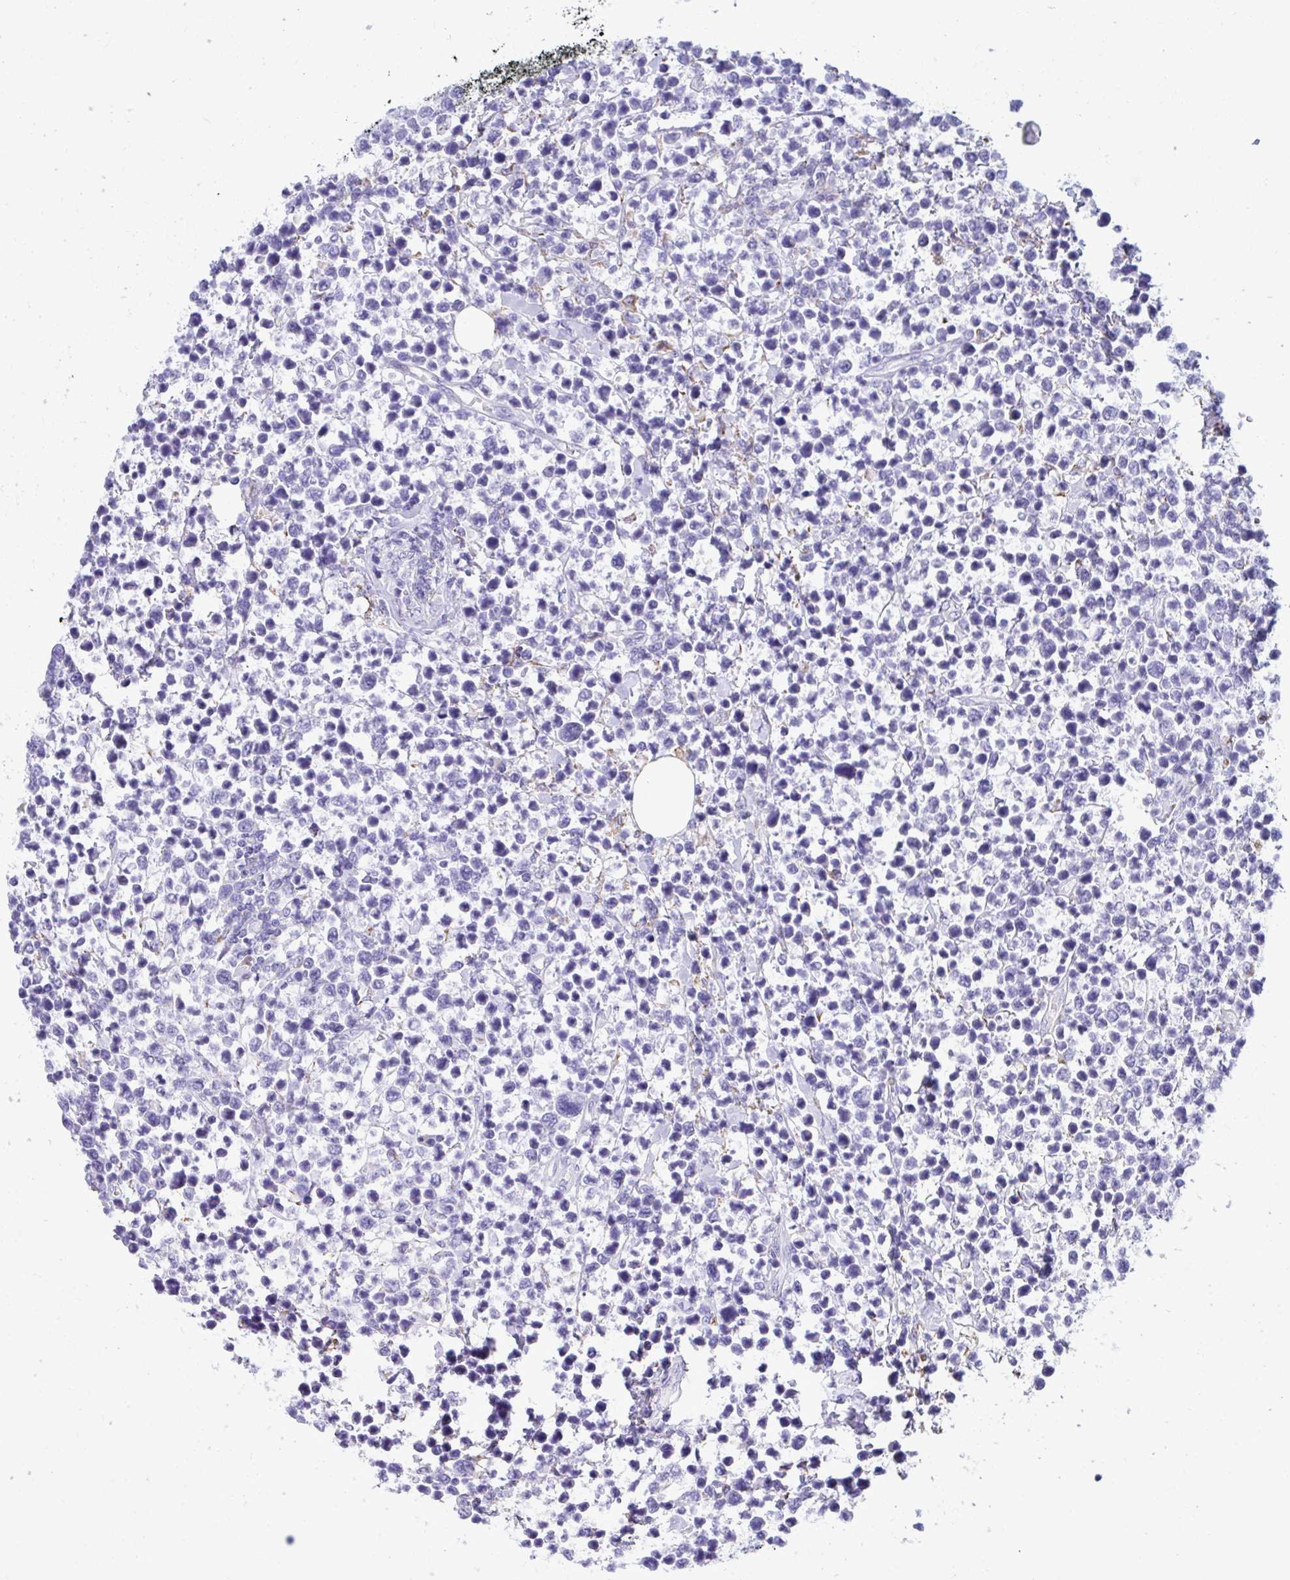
{"staining": {"intensity": "negative", "quantity": "none", "location": "none"}, "tissue": "lymphoma", "cell_type": "Tumor cells", "image_type": "cancer", "snomed": [{"axis": "morphology", "description": "Malignant lymphoma, non-Hodgkin's type, High grade"}, {"axis": "topography", "description": "Soft tissue"}], "caption": "A high-resolution histopathology image shows IHC staining of high-grade malignant lymphoma, non-Hodgkin's type, which demonstrates no significant staining in tumor cells.", "gene": "AIG1", "patient": {"sex": "female", "age": 56}}